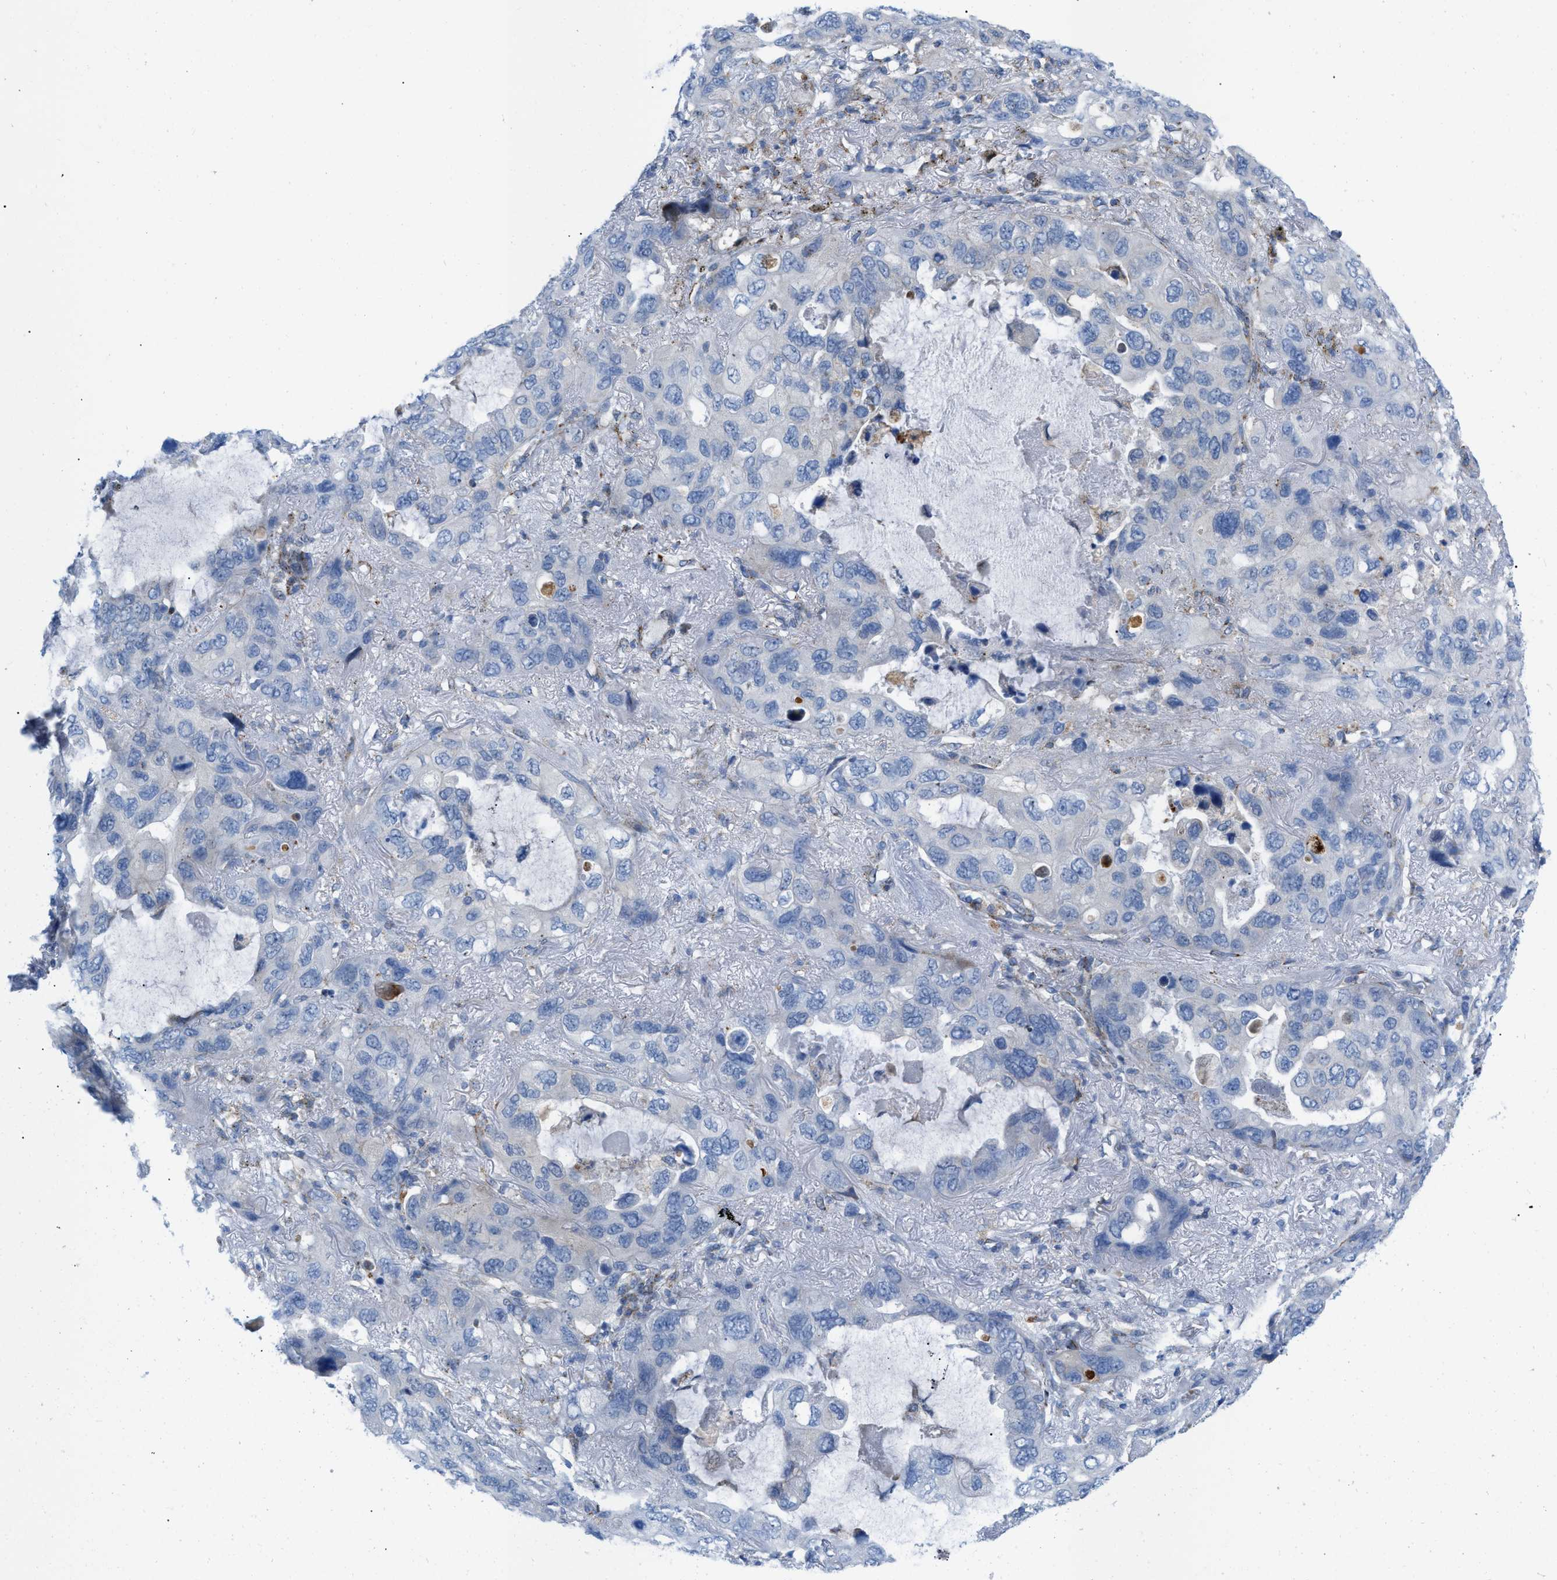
{"staining": {"intensity": "negative", "quantity": "none", "location": "none"}, "tissue": "lung cancer", "cell_type": "Tumor cells", "image_type": "cancer", "snomed": [{"axis": "morphology", "description": "Squamous cell carcinoma, NOS"}, {"axis": "topography", "description": "Lung"}], "caption": "An IHC photomicrograph of lung squamous cell carcinoma is shown. There is no staining in tumor cells of lung squamous cell carcinoma.", "gene": "RBBP9", "patient": {"sex": "female", "age": 73}}